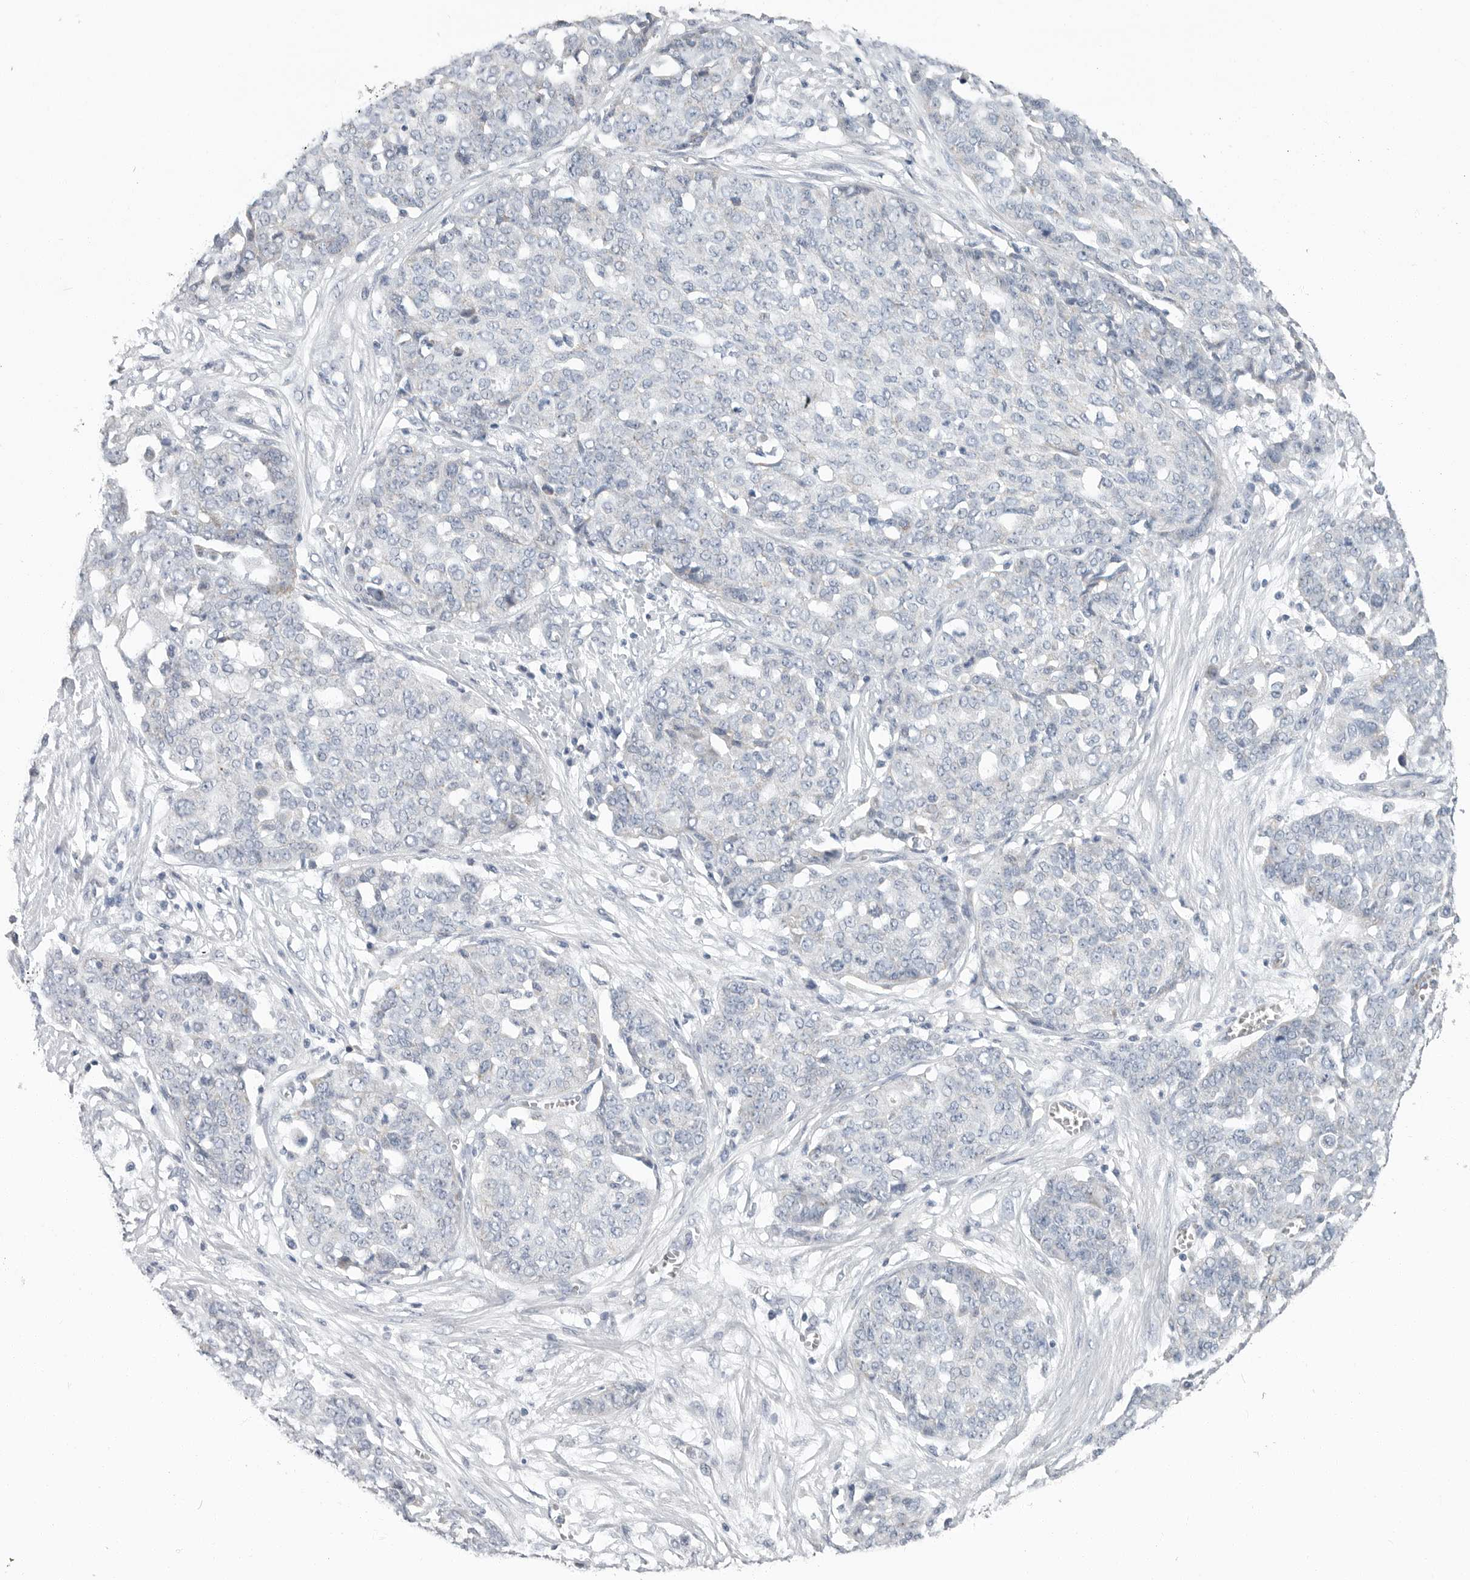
{"staining": {"intensity": "negative", "quantity": "none", "location": "none"}, "tissue": "ovarian cancer", "cell_type": "Tumor cells", "image_type": "cancer", "snomed": [{"axis": "morphology", "description": "Cystadenocarcinoma, serous, NOS"}, {"axis": "topography", "description": "Soft tissue"}, {"axis": "topography", "description": "Ovary"}], "caption": "IHC image of neoplastic tissue: serous cystadenocarcinoma (ovarian) stained with DAB reveals no significant protein expression in tumor cells. The staining was performed using DAB to visualize the protein expression in brown, while the nuclei were stained in blue with hematoxylin (Magnification: 20x).", "gene": "PLN", "patient": {"sex": "female", "age": 57}}